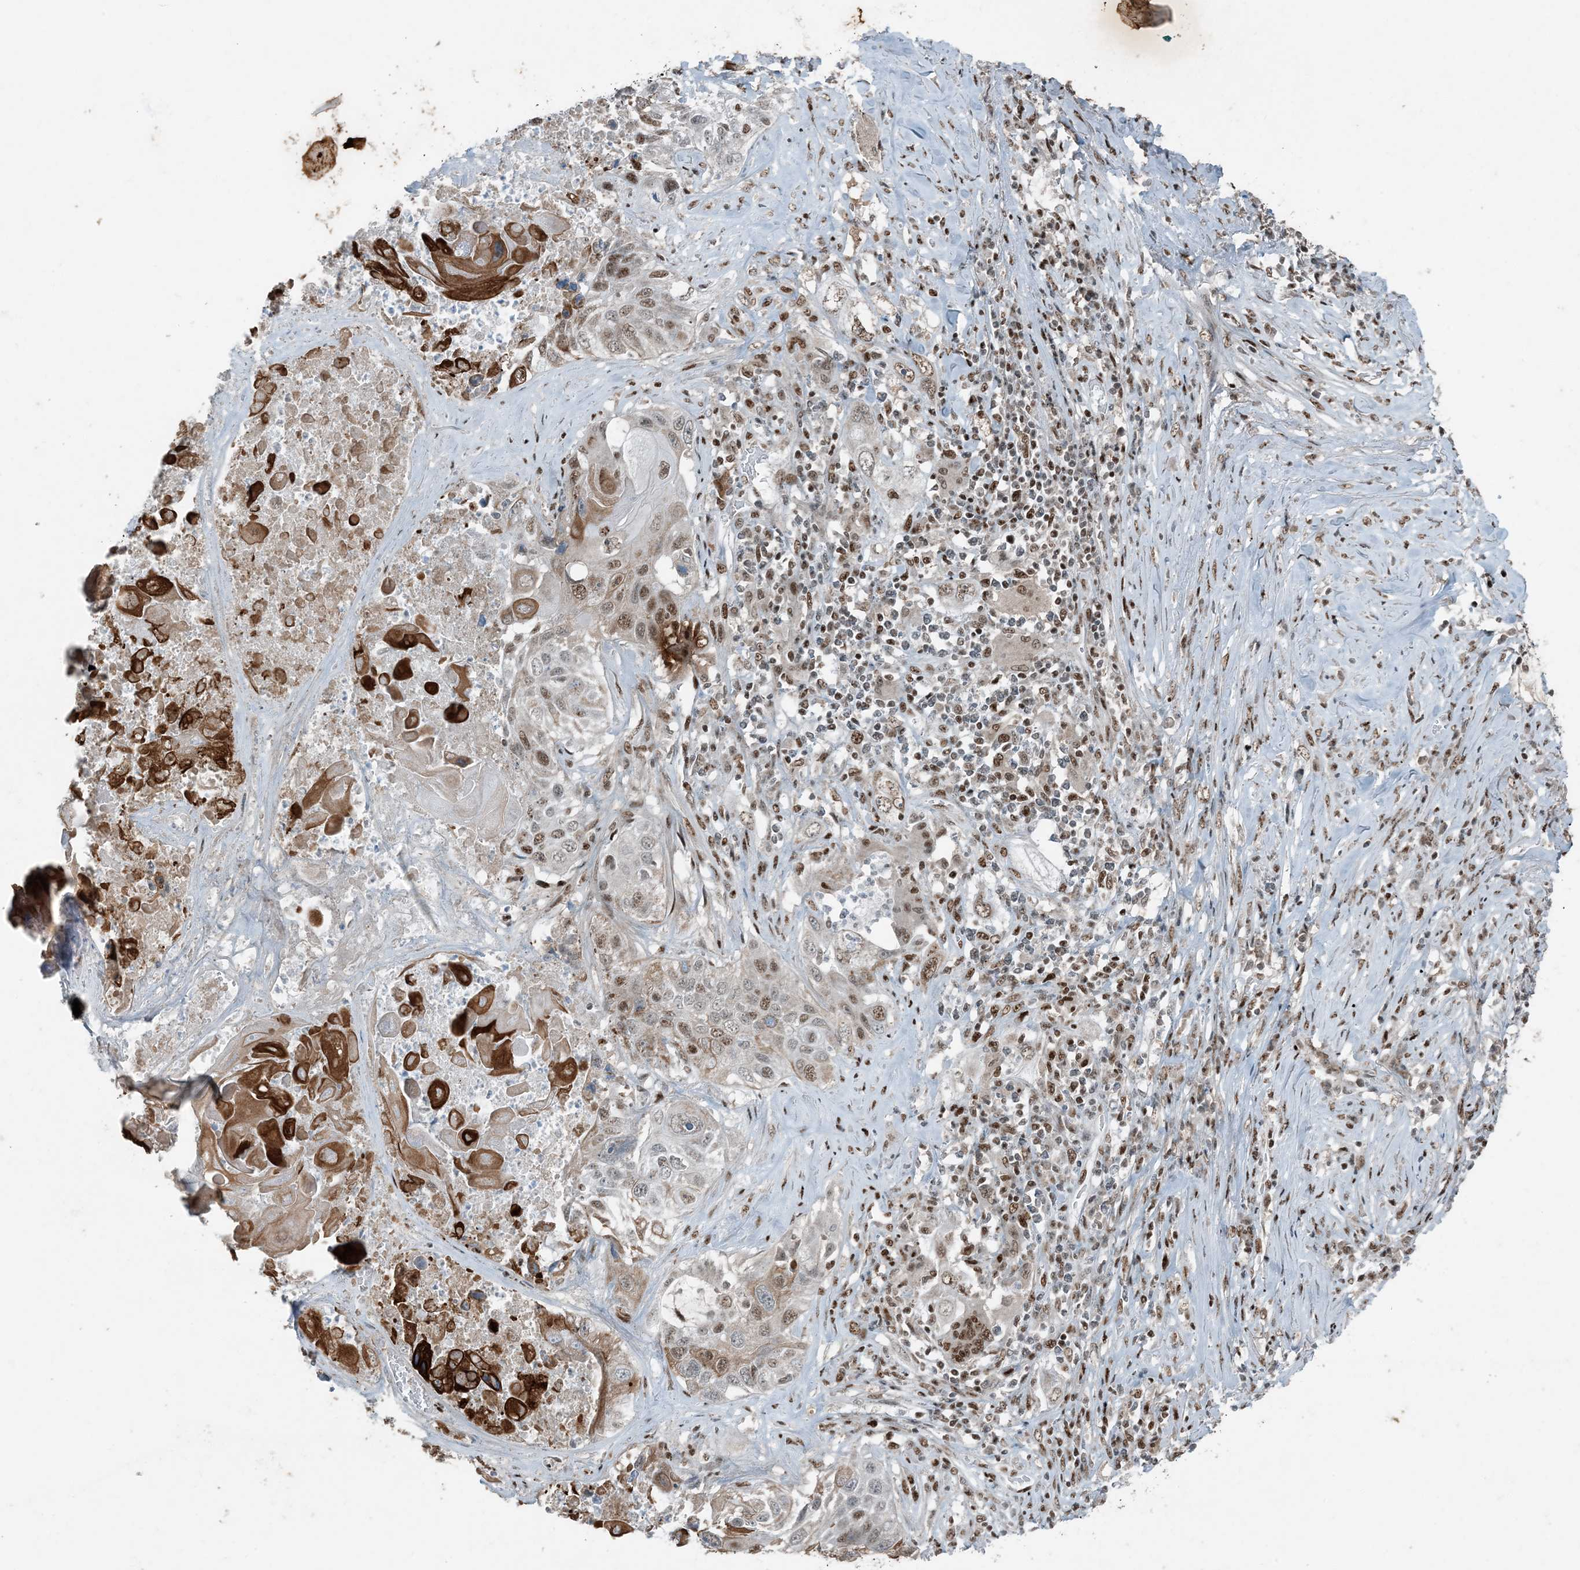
{"staining": {"intensity": "moderate", "quantity": ">75%", "location": "cytoplasmic/membranous,nuclear"}, "tissue": "lung cancer", "cell_type": "Tumor cells", "image_type": "cancer", "snomed": [{"axis": "morphology", "description": "Squamous cell carcinoma, NOS"}, {"axis": "topography", "description": "Lung"}], "caption": "Lung cancer stained with a brown dye demonstrates moderate cytoplasmic/membranous and nuclear positive positivity in approximately >75% of tumor cells.", "gene": "TADA2B", "patient": {"sex": "male", "age": 61}}